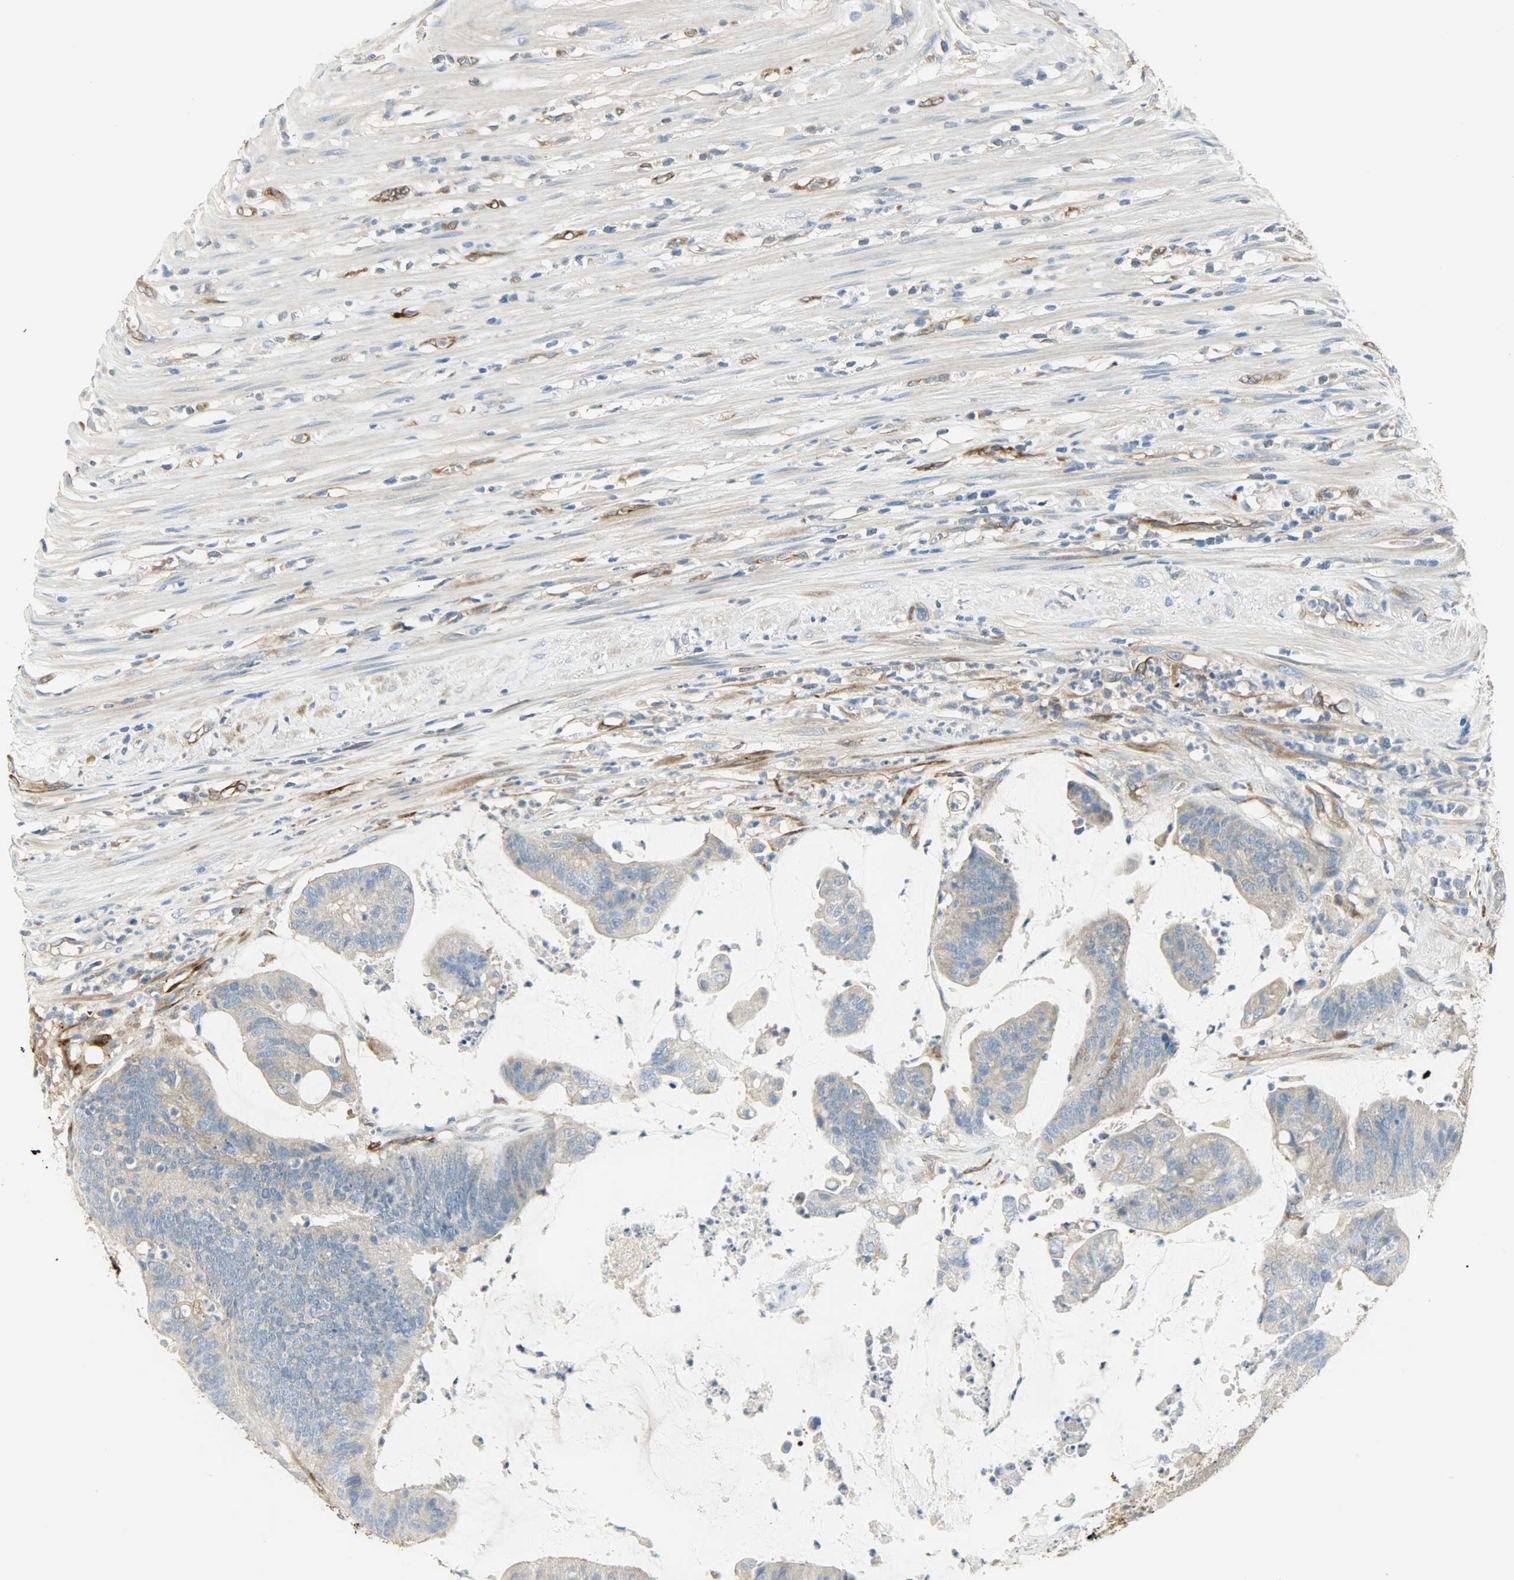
{"staining": {"intensity": "moderate", "quantity": ">75%", "location": "cytoplasmic/membranous"}, "tissue": "colorectal cancer", "cell_type": "Tumor cells", "image_type": "cancer", "snomed": [{"axis": "morphology", "description": "Adenocarcinoma, NOS"}, {"axis": "topography", "description": "Rectum"}], "caption": "Colorectal adenocarcinoma was stained to show a protein in brown. There is medium levels of moderate cytoplasmic/membranous positivity in about >75% of tumor cells. The staining was performed using DAB, with brown indicating positive protein expression. Nuclei are stained blue with hematoxylin.", "gene": "WARS1", "patient": {"sex": "female", "age": 66}}